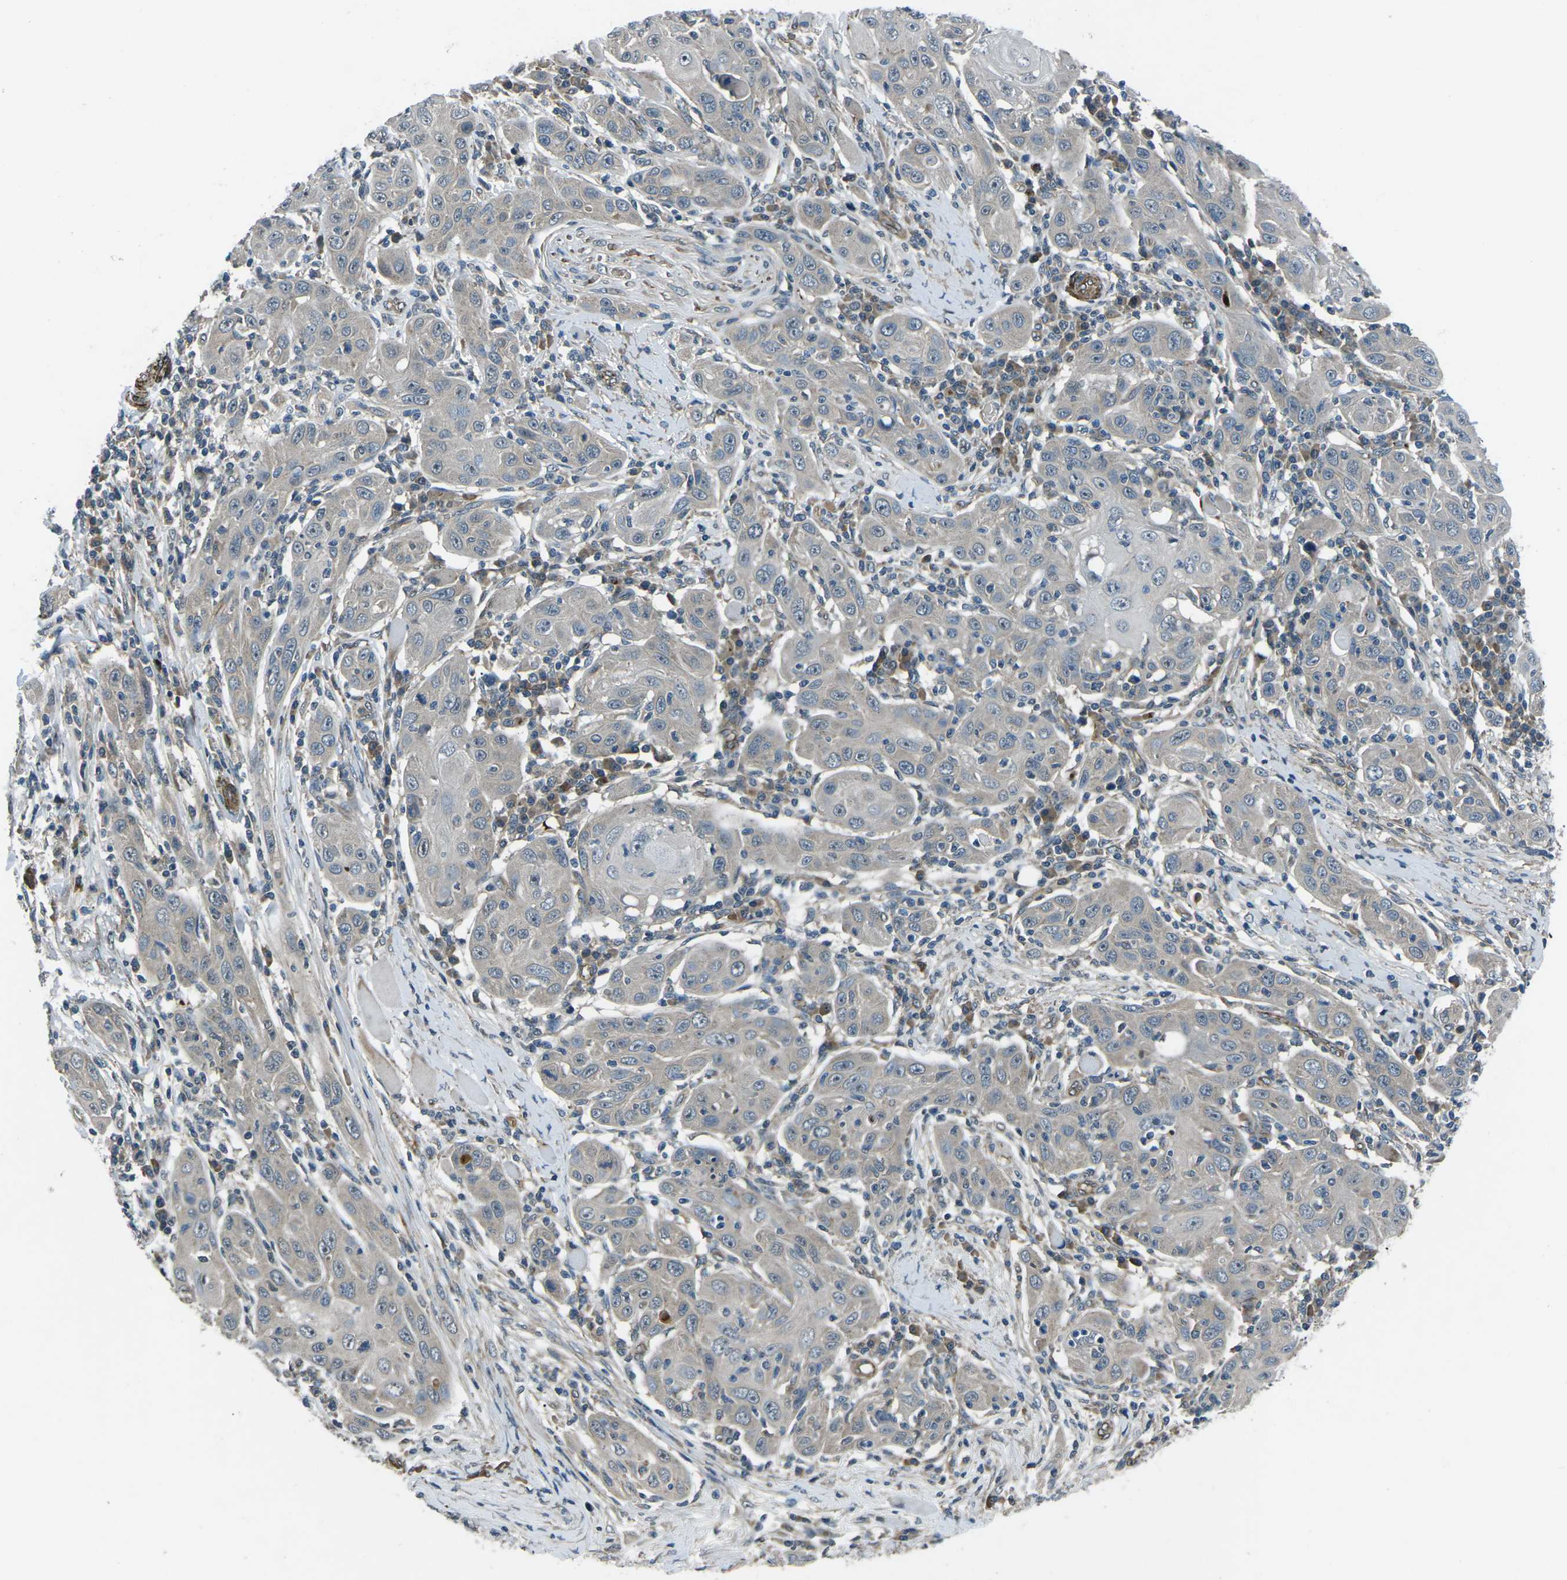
{"staining": {"intensity": "weak", "quantity": "<25%", "location": "cytoplasmic/membranous"}, "tissue": "skin cancer", "cell_type": "Tumor cells", "image_type": "cancer", "snomed": [{"axis": "morphology", "description": "Squamous cell carcinoma, NOS"}, {"axis": "topography", "description": "Skin"}], "caption": "Photomicrograph shows no significant protein expression in tumor cells of skin cancer.", "gene": "AFAP1", "patient": {"sex": "female", "age": 88}}